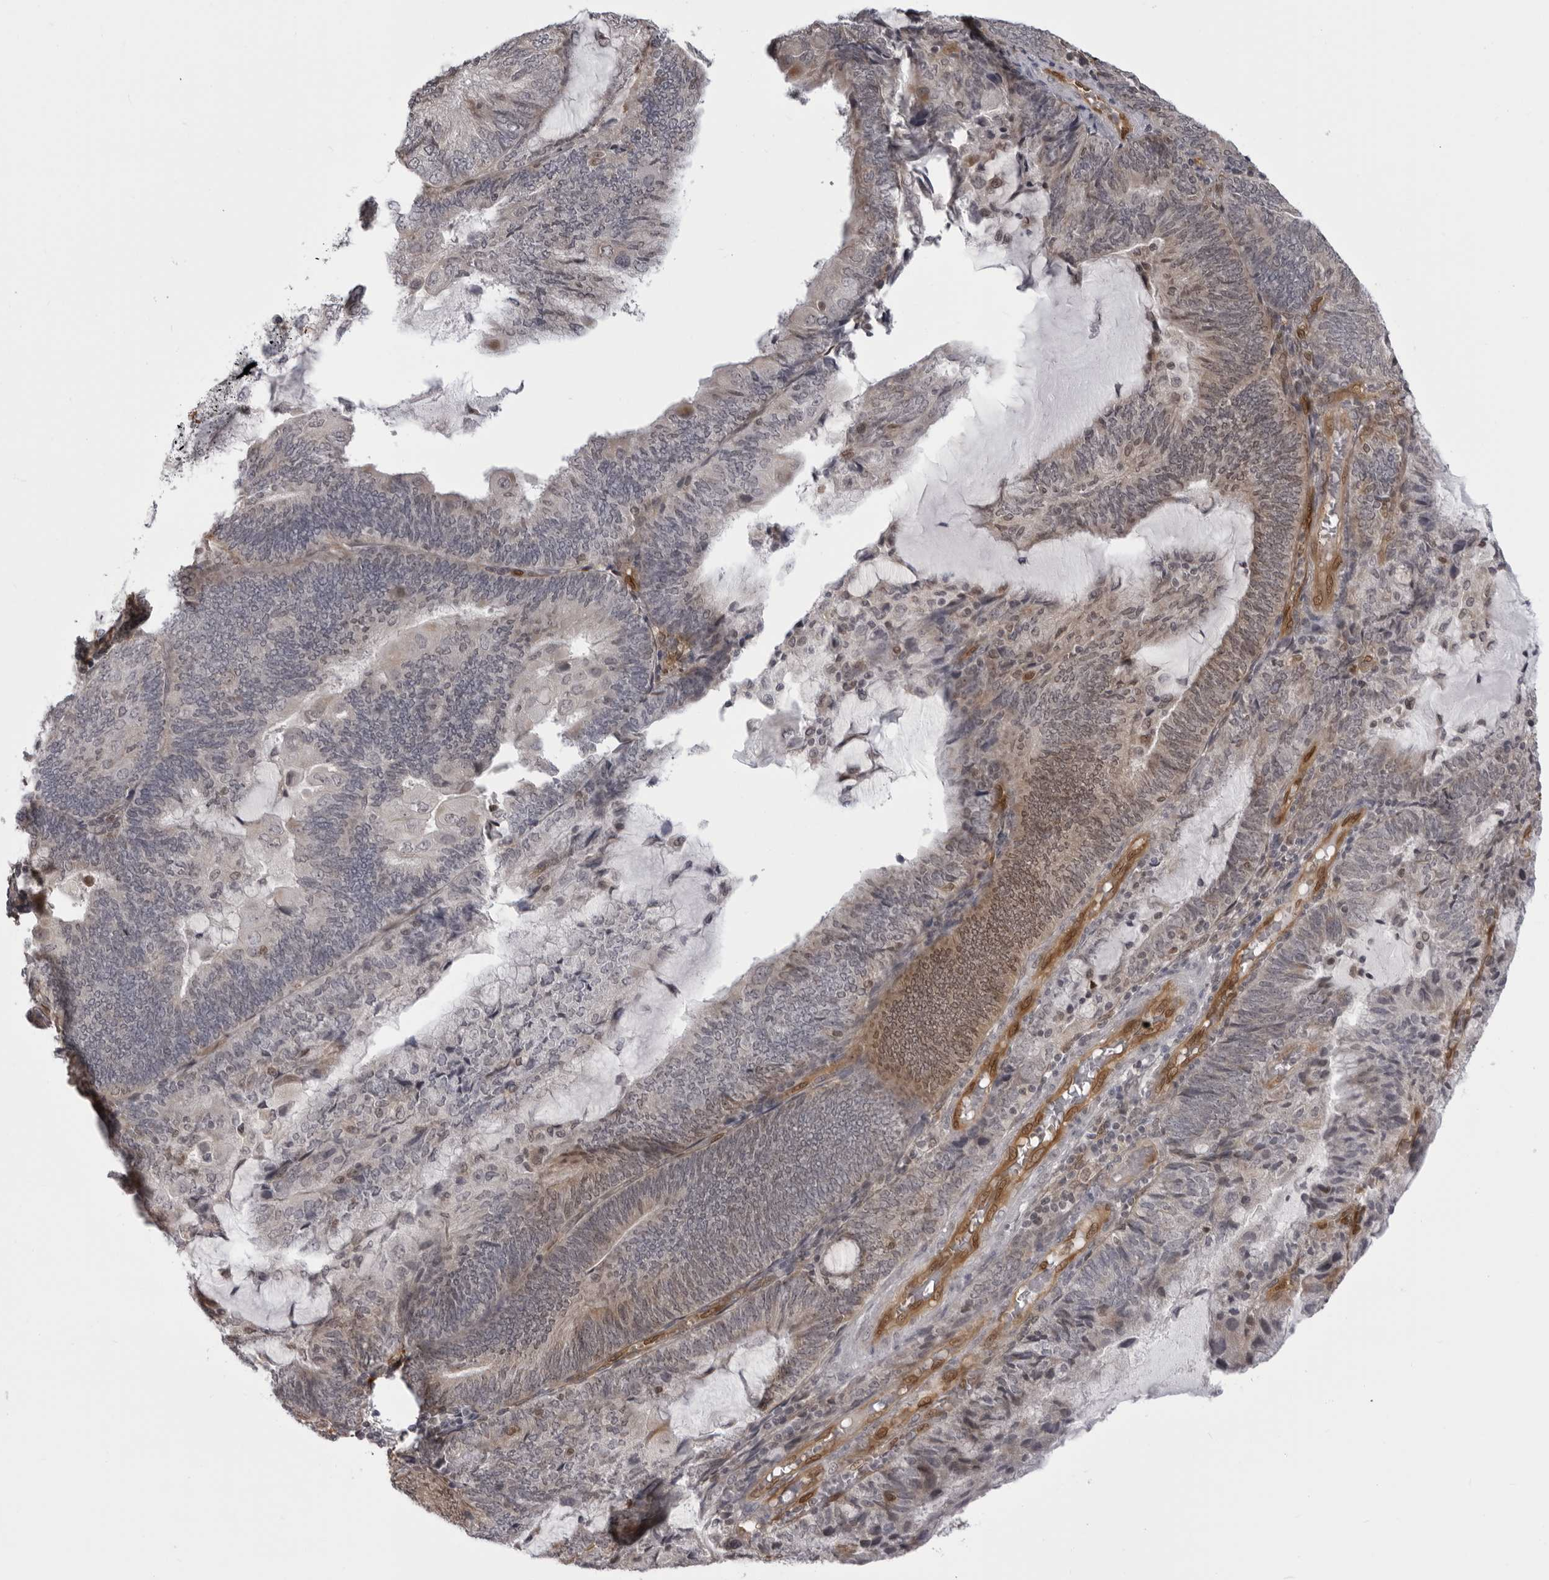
{"staining": {"intensity": "moderate", "quantity": "<25%", "location": "cytoplasmic/membranous,nuclear"}, "tissue": "endometrial cancer", "cell_type": "Tumor cells", "image_type": "cancer", "snomed": [{"axis": "morphology", "description": "Adenocarcinoma, NOS"}, {"axis": "topography", "description": "Endometrium"}], "caption": "Protein staining of endometrial cancer tissue reveals moderate cytoplasmic/membranous and nuclear positivity in approximately <25% of tumor cells. The protein of interest is stained brown, and the nuclei are stained in blue (DAB IHC with brightfield microscopy, high magnification).", "gene": "MAPK12", "patient": {"sex": "female", "age": 81}}